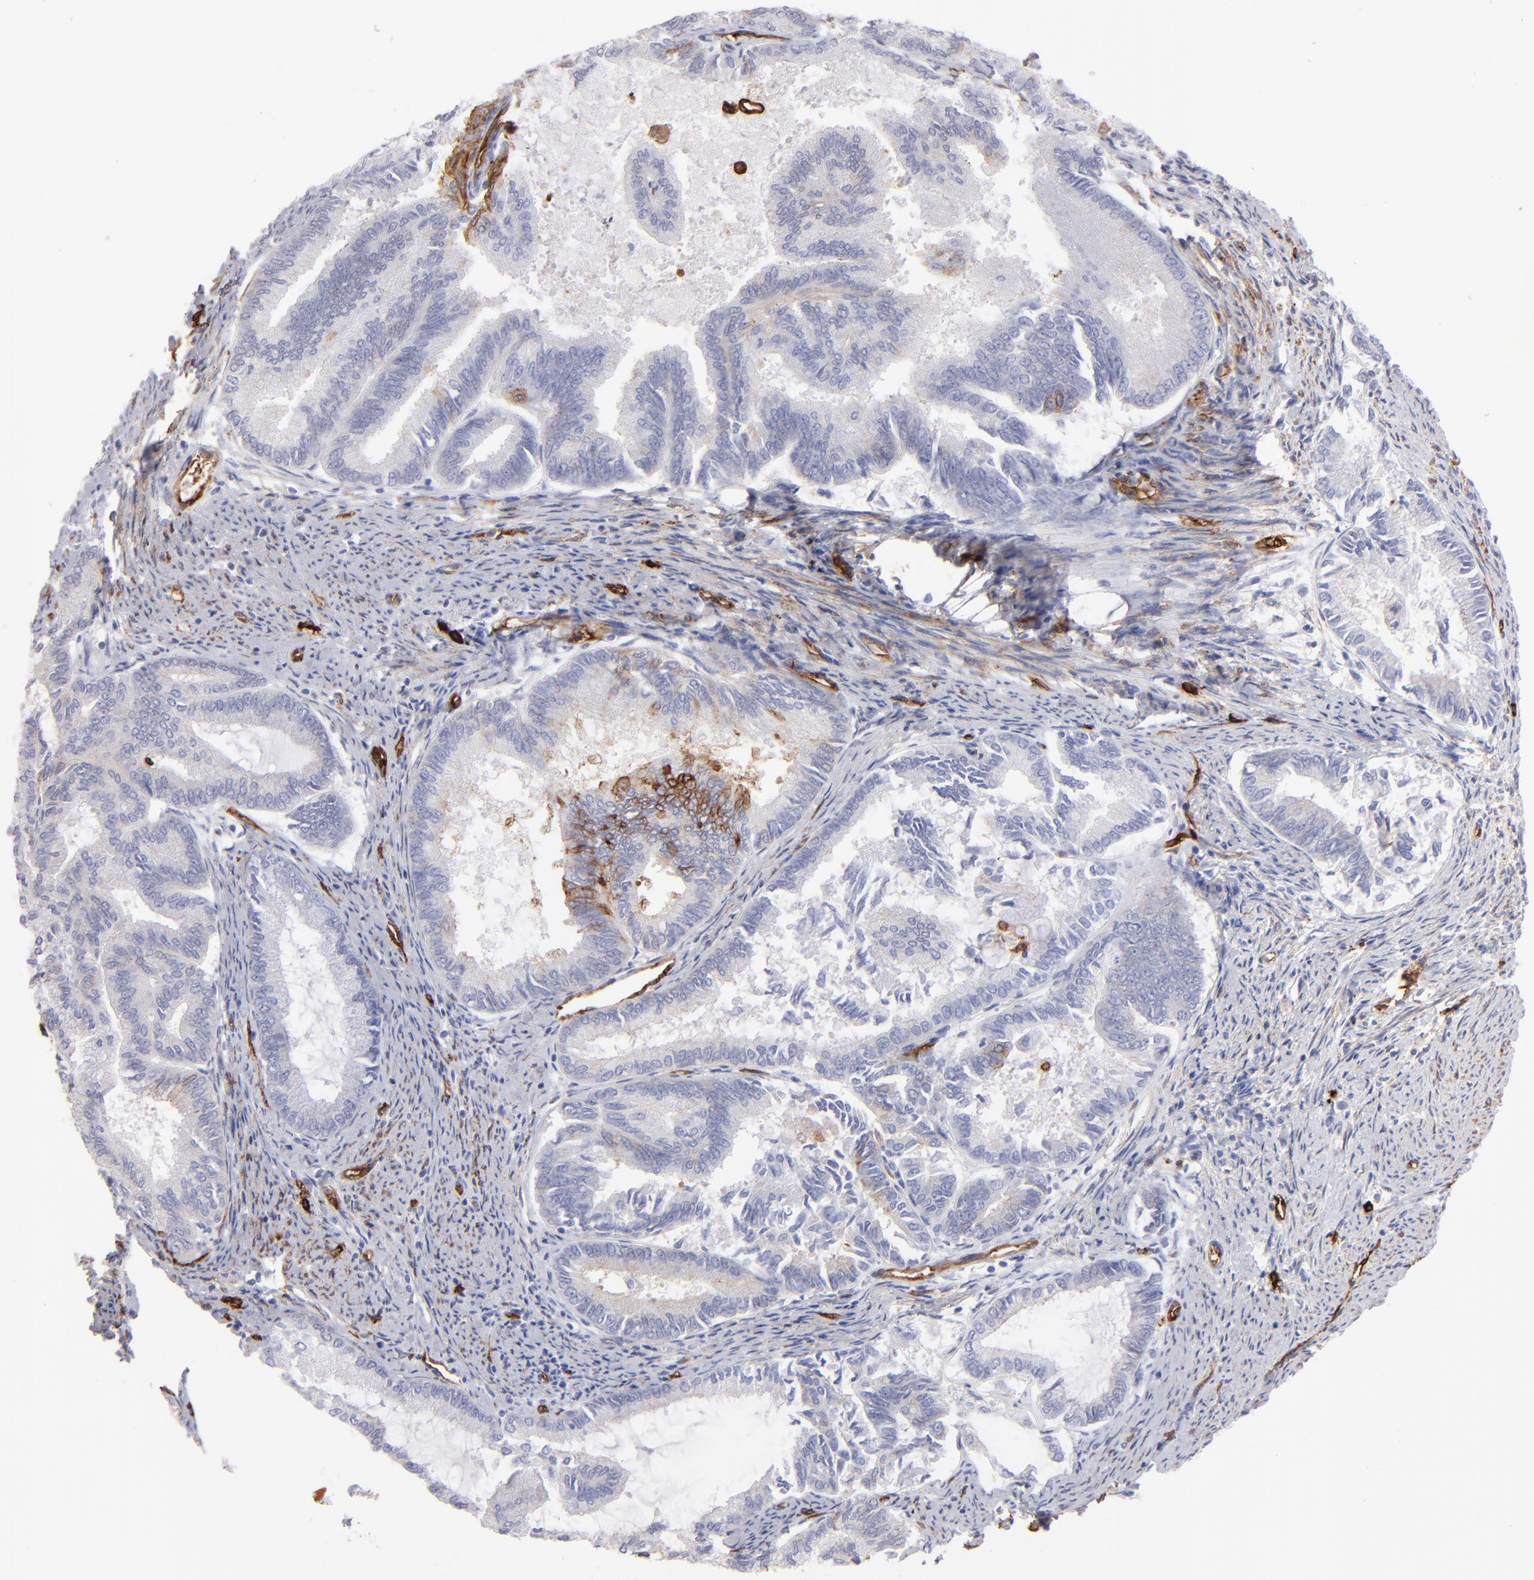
{"staining": {"intensity": "negative", "quantity": "none", "location": "none"}, "tissue": "endometrial cancer", "cell_type": "Tumor cells", "image_type": "cancer", "snomed": [{"axis": "morphology", "description": "Adenocarcinoma, NOS"}, {"axis": "topography", "description": "Endometrium"}], "caption": "Image shows no protein expression in tumor cells of endometrial cancer tissue. (Immunohistochemistry (ihc), brightfield microscopy, high magnification).", "gene": "AHNAK2", "patient": {"sex": "female", "age": 86}}